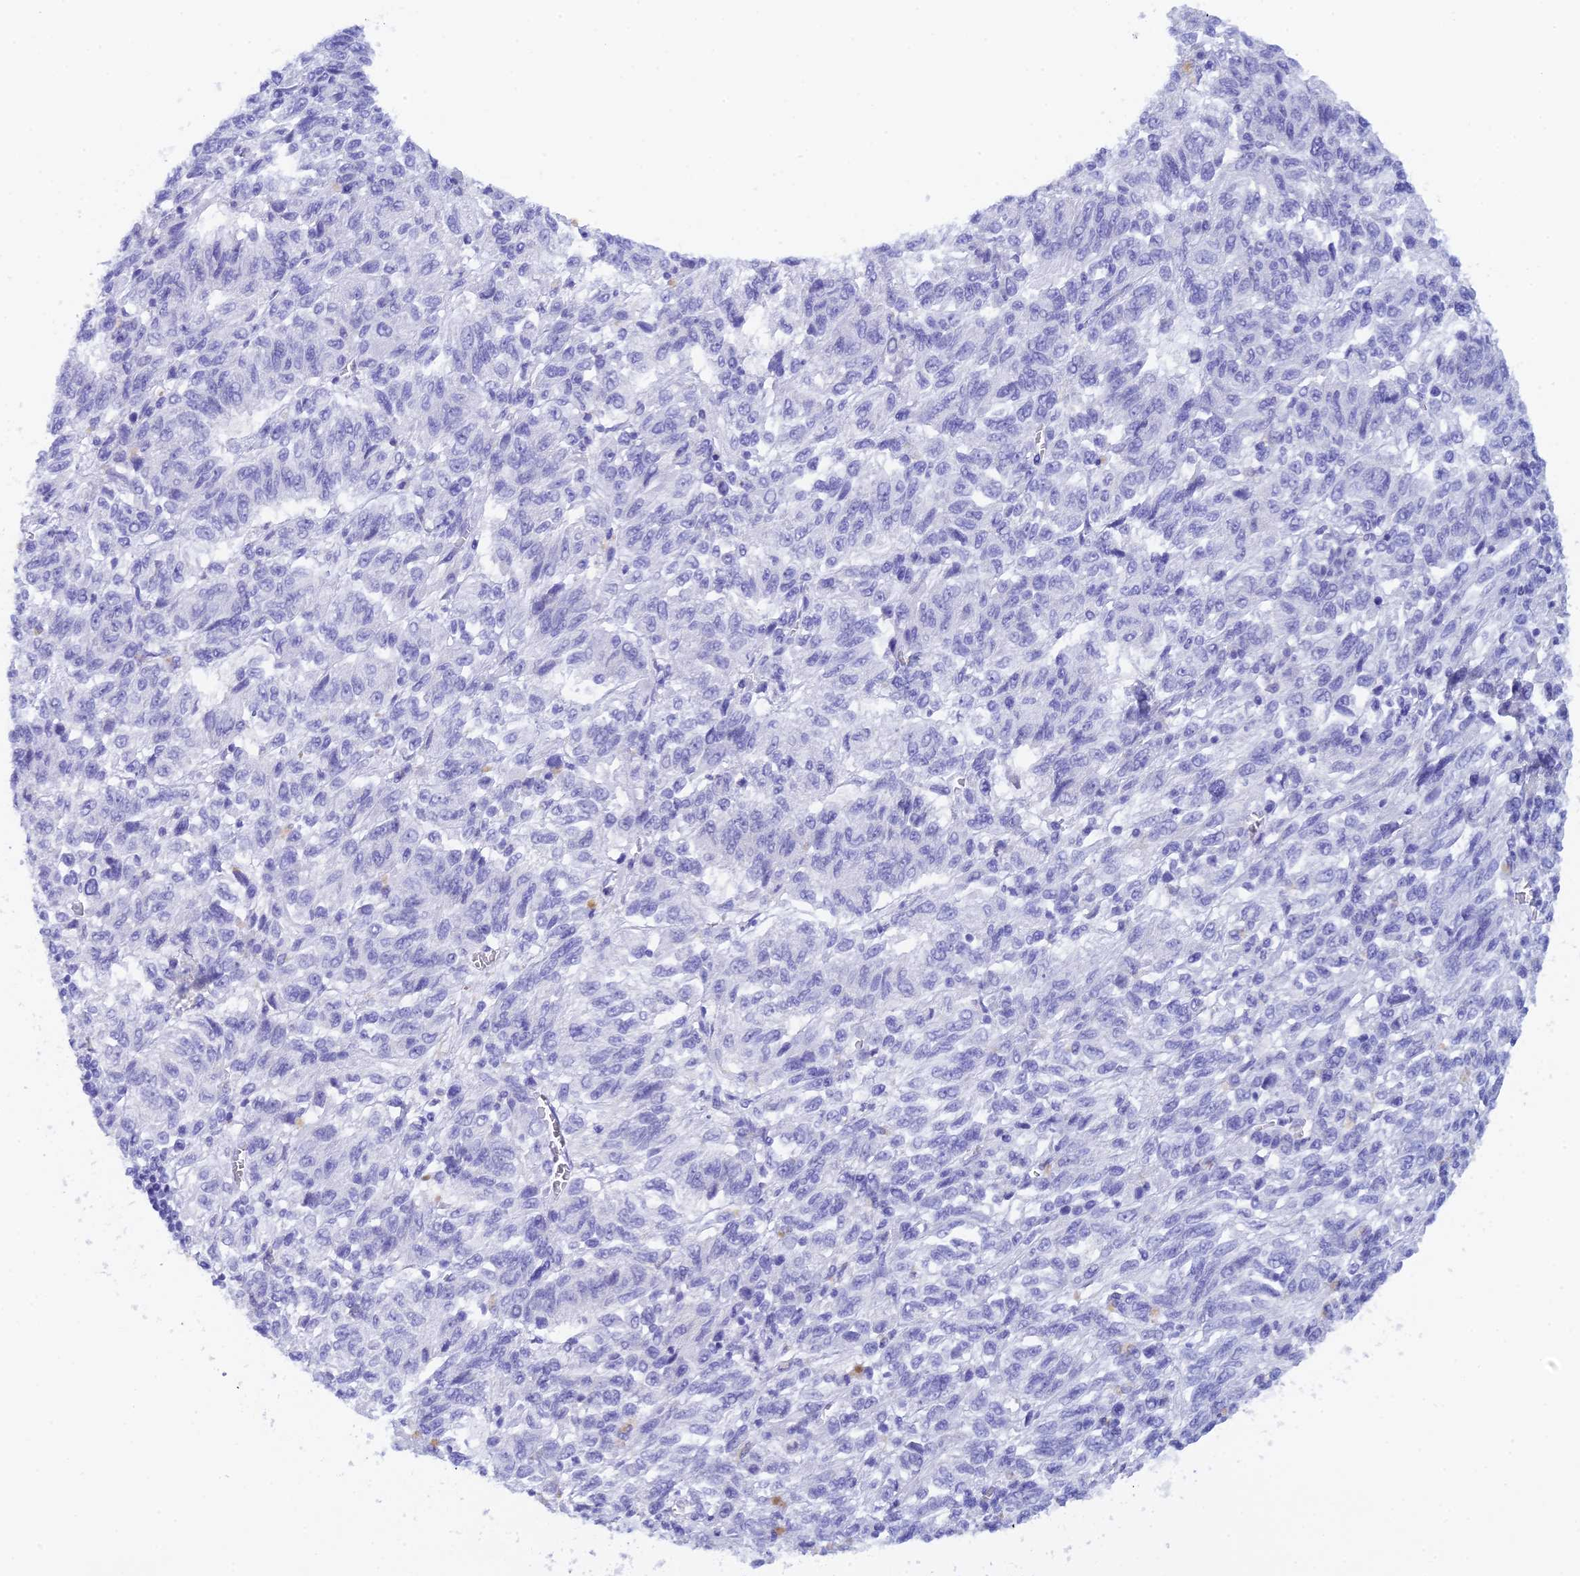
{"staining": {"intensity": "negative", "quantity": "none", "location": "none"}, "tissue": "melanoma", "cell_type": "Tumor cells", "image_type": "cancer", "snomed": [{"axis": "morphology", "description": "Malignant melanoma, Metastatic site"}, {"axis": "topography", "description": "Lung"}], "caption": "A high-resolution image shows immunohistochemistry (IHC) staining of malignant melanoma (metastatic site), which reveals no significant positivity in tumor cells.", "gene": "REG1A", "patient": {"sex": "male", "age": 64}}